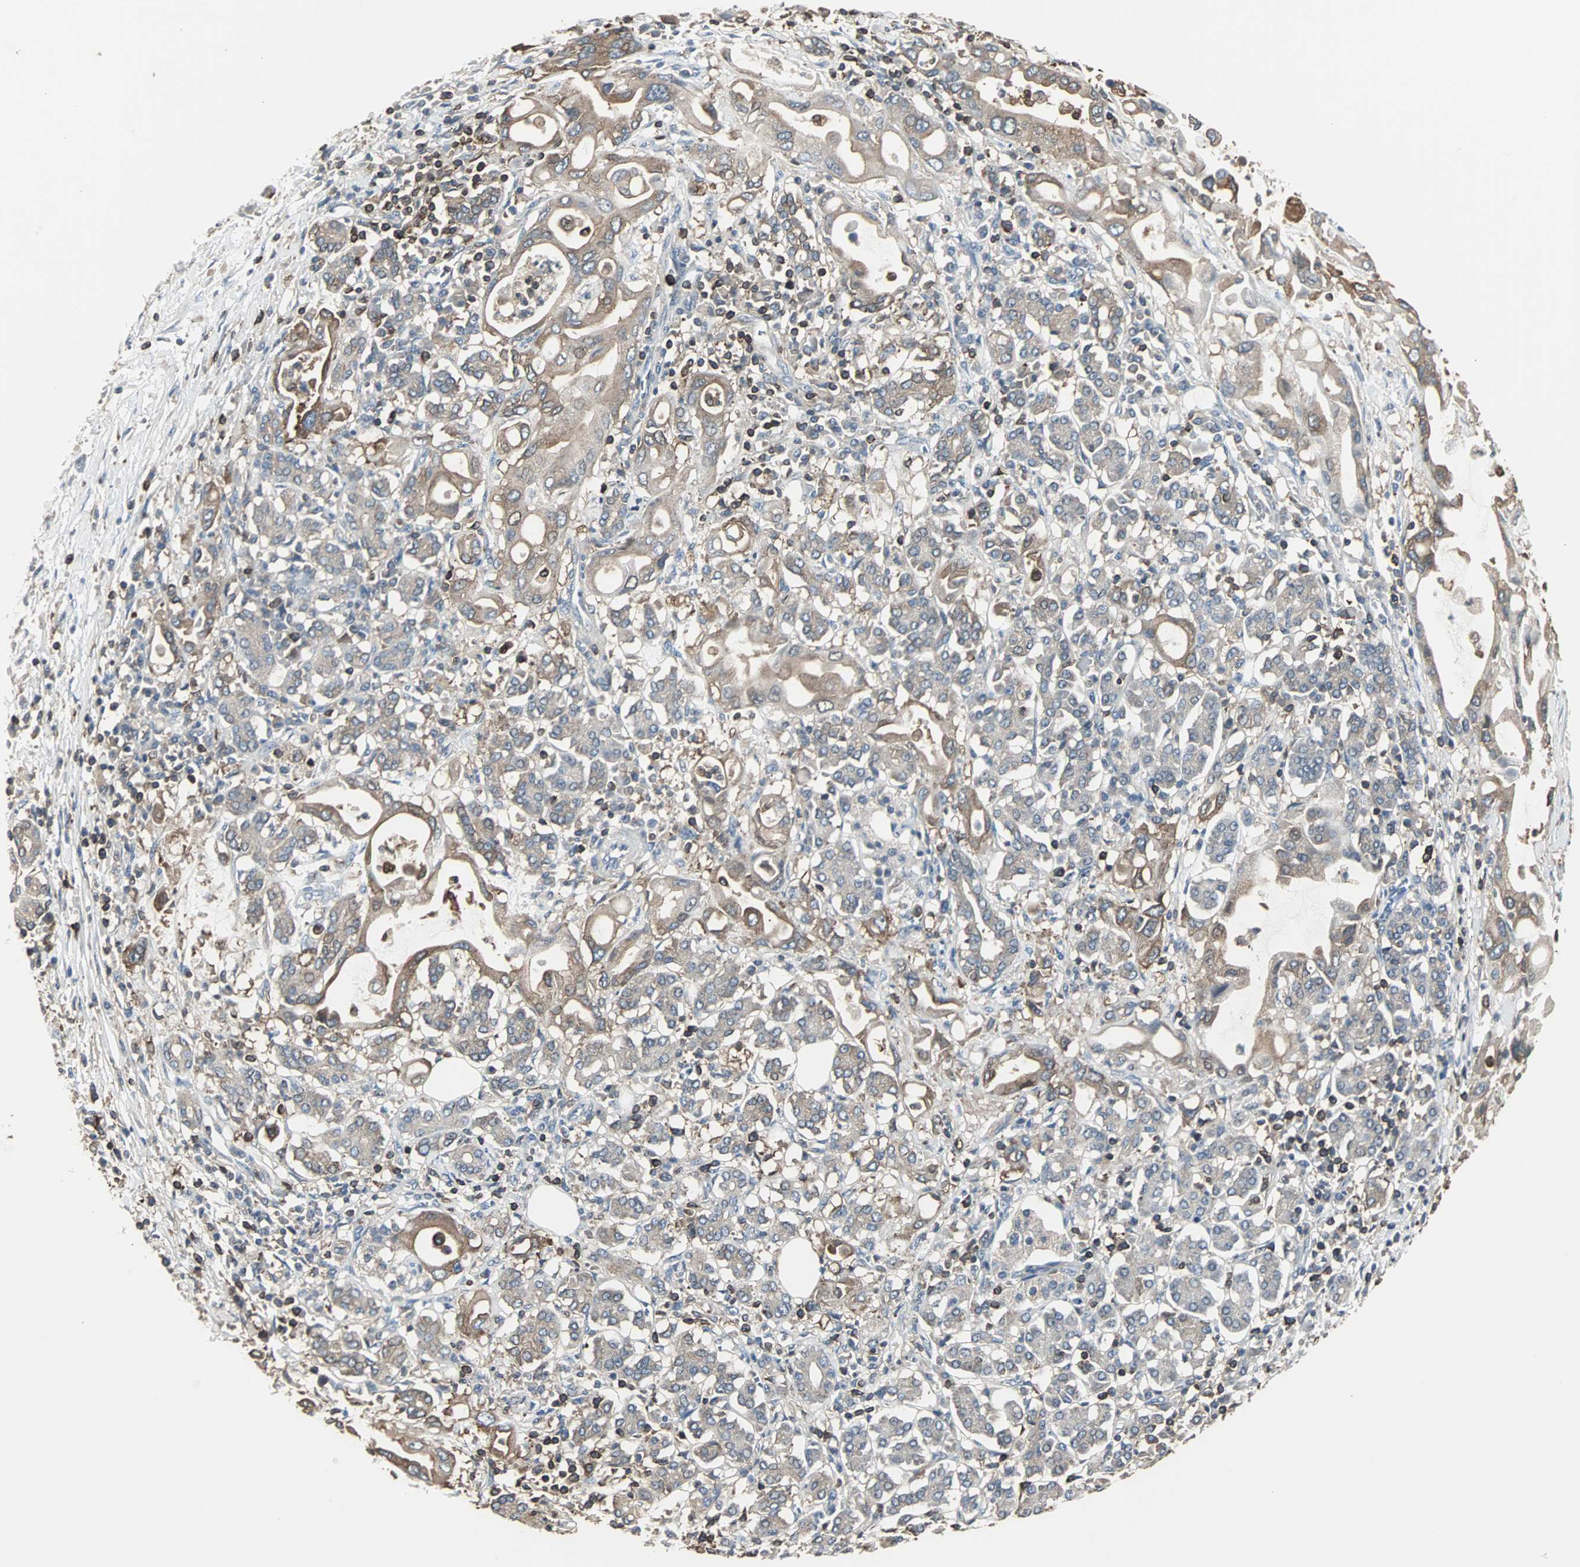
{"staining": {"intensity": "moderate", "quantity": ">75%", "location": "cytoplasmic/membranous"}, "tissue": "pancreatic cancer", "cell_type": "Tumor cells", "image_type": "cancer", "snomed": [{"axis": "morphology", "description": "Adenocarcinoma, NOS"}, {"axis": "topography", "description": "Pancreas"}], "caption": "The photomicrograph exhibits staining of pancreatic adenocarcinoma, revealing moderate cytoplasmic/membranous protein expression (brown color) within tumor cells. (brown staining indicates protein expression, while blue staining denotes nuclei).", "gene": "LRRFIP1", "patient": {"sex": "female", "age": 57}}